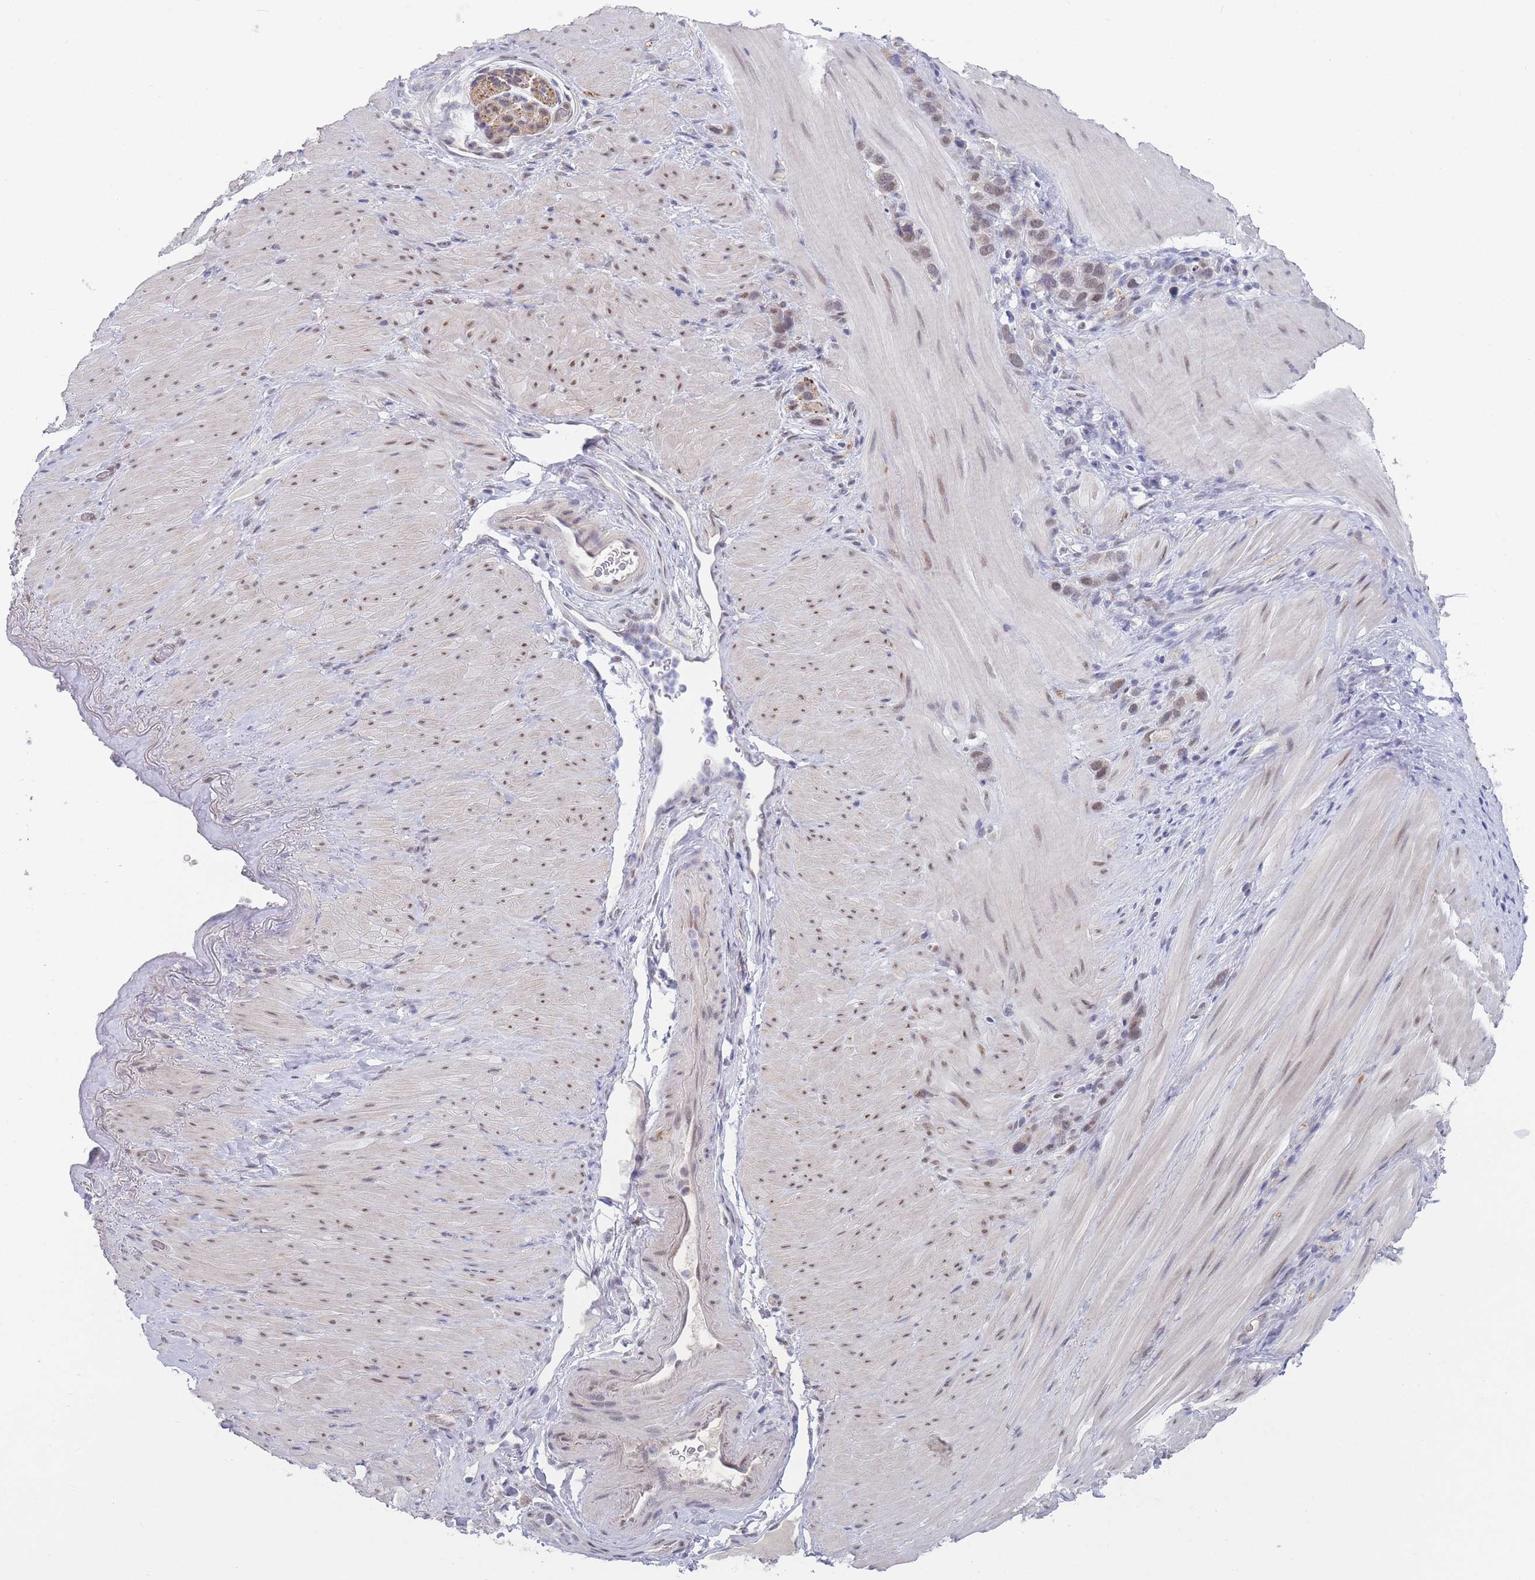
{"staining": {"intensity": "weak", "quantity": "25%-75%", "location": "nuclear"}, "tissue": "stomach cancer", "cell_type": "Tumor cells", "image_type": "cancer", "snomed": [{"axis": "morphology", "description": "Adenocarcinoma, NOS"}, {"axis": "topography", "description": "Stomach"}], "caption": "Immunohistochemistry (IHC) histopathology image of neoplastic tissue: stomach adenocarcinoma stained using IHC exhibits low levels of weak protein expression localized specifically in the nuclear of tumor cells, appearing as a nuclear brown color.", "gene": "ANKRD10", "patient": {"sex": "female", "age": 65}}